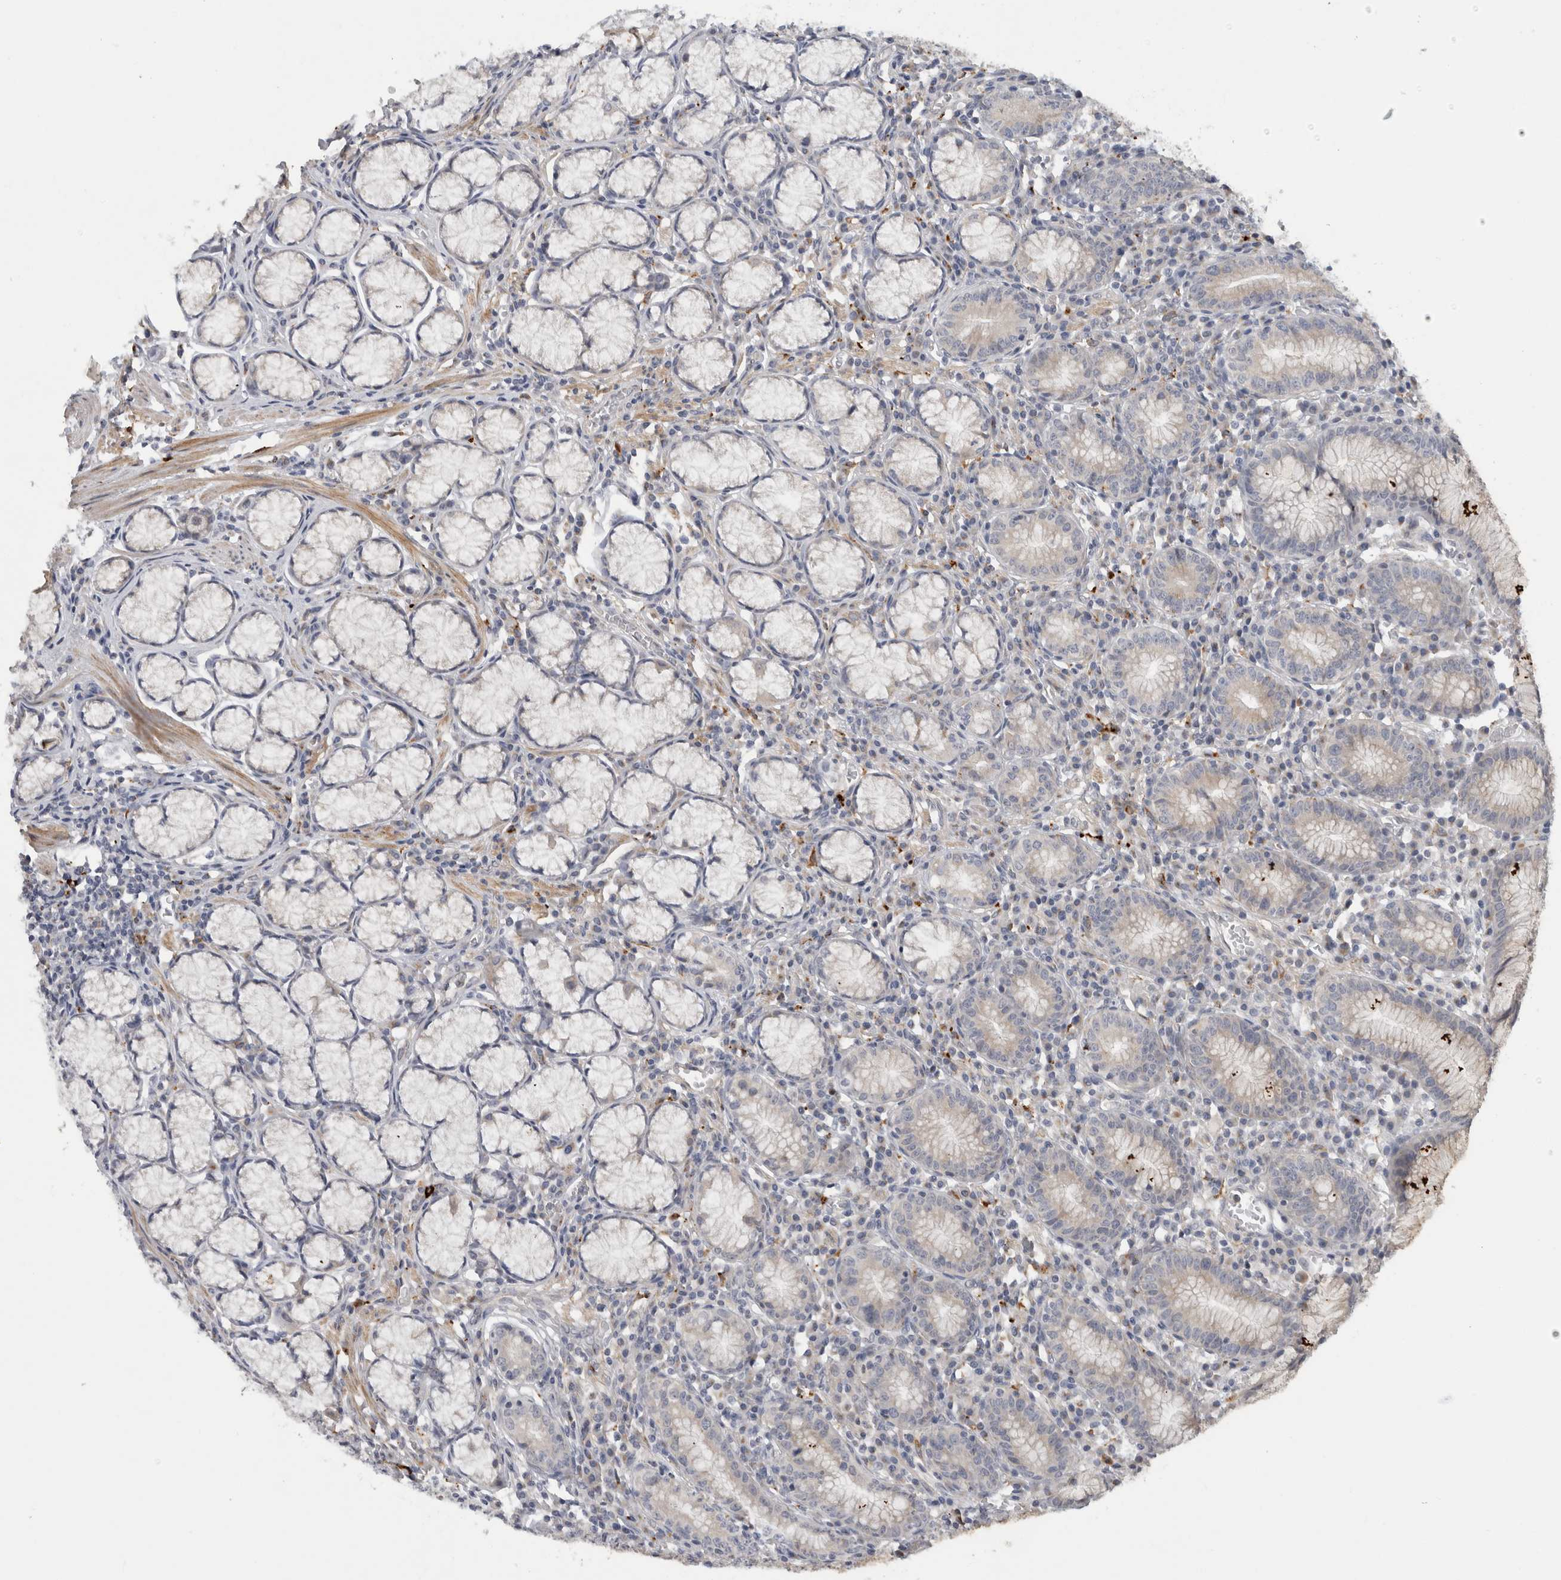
{"staining": {"intensity": "moderate", "quantity": "25%-75%", "location": "cytoplasmic/membranous"}, "tissue": "stomach", "cell_type": "Glandular cells", "image_type": "normal", "snomed": [{"axis": "morphology", "description": "Normal tissue, NOS"}, {"axis": "topography", "description": "Stomach"}], "caption": "IHC histopathology image of benign stomach: stomach stained using immunohistochemistry (IHC) reveals medium levels of moderate protein expression localized specifically in the cytoplasmic/membranous of glandular cells, appearing as a cytoplasmic/membranous brown color.", "gene": "MGAT1", "patient": {"sex": "male", "age": 55}}